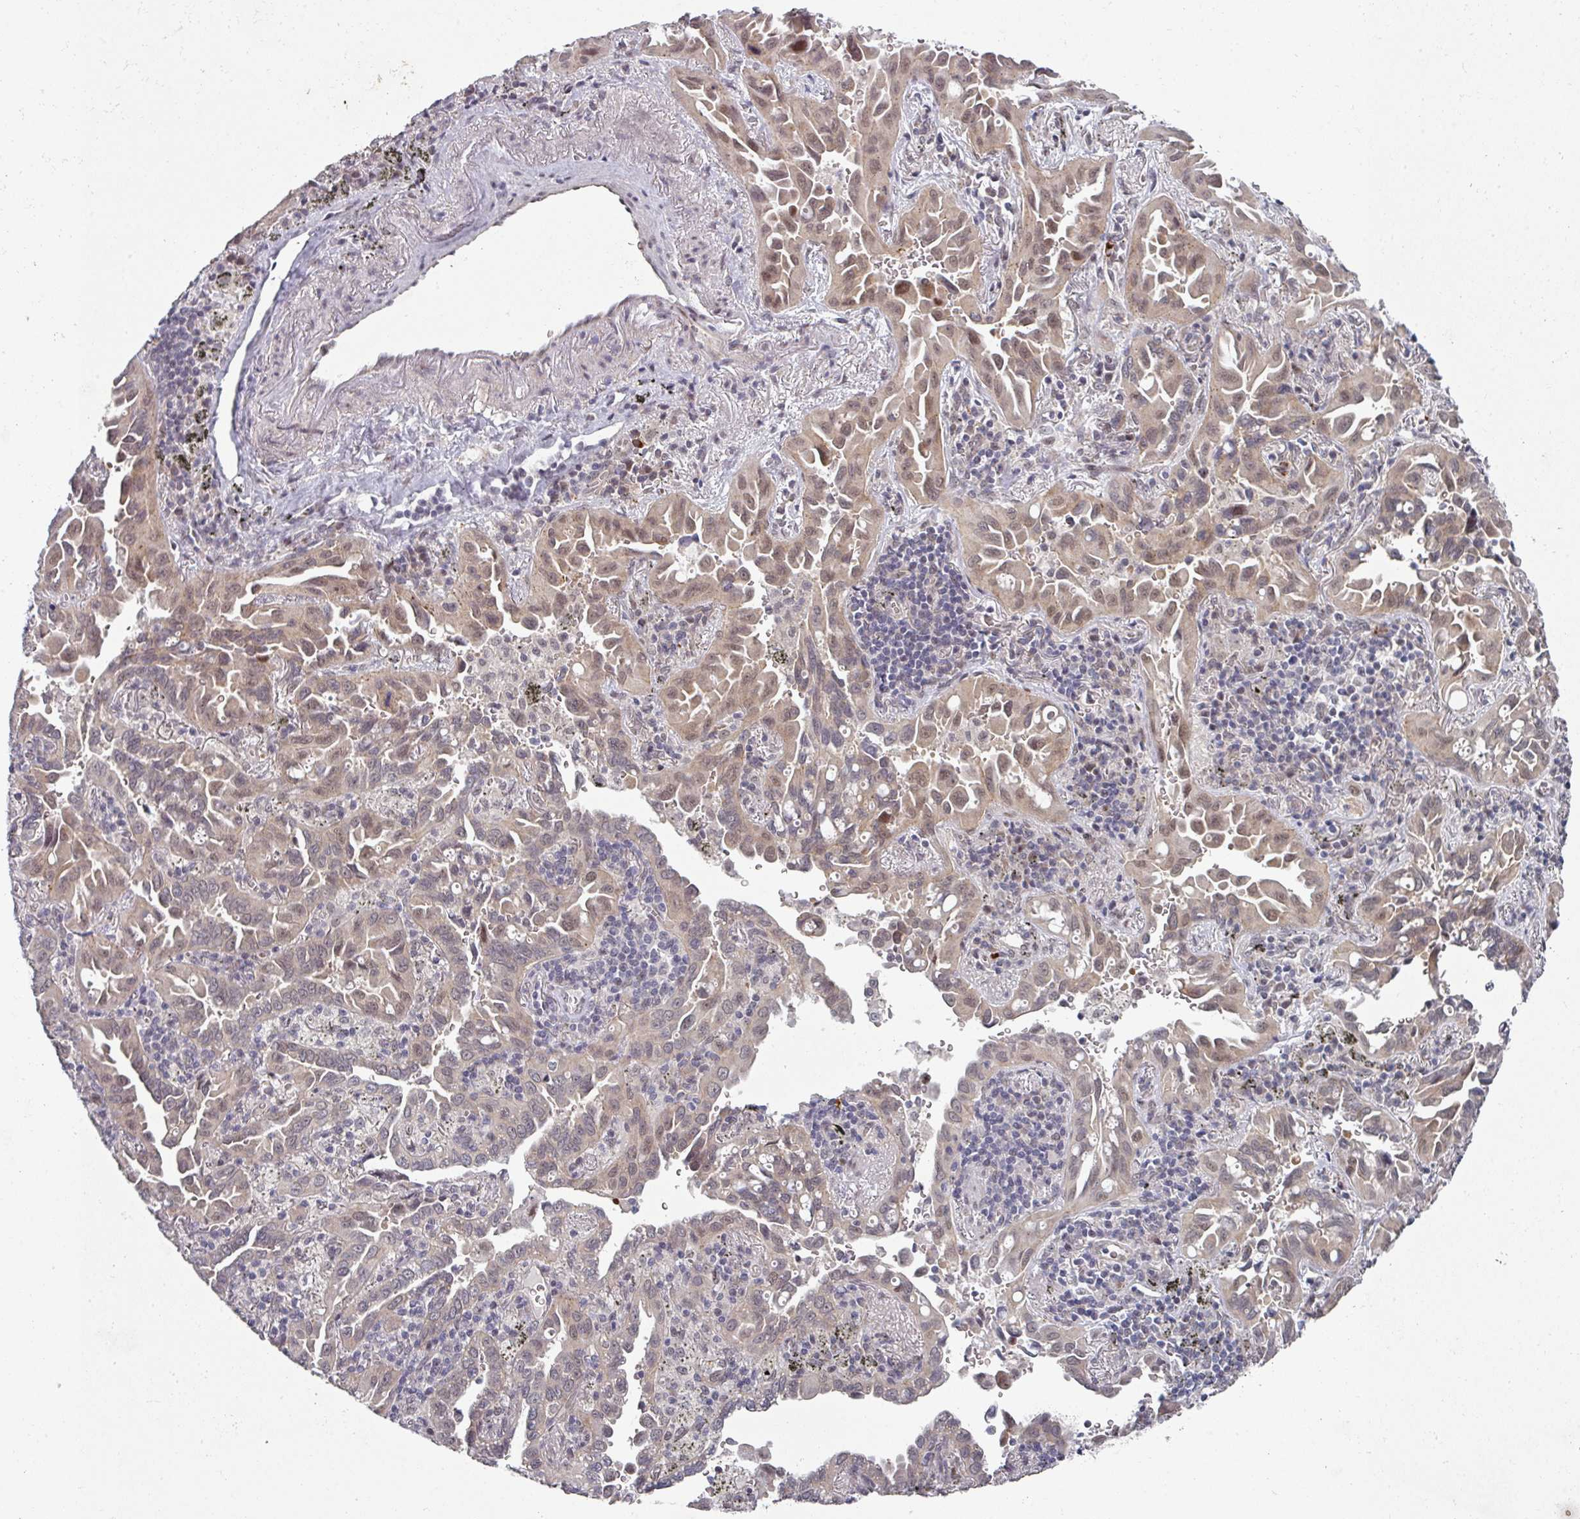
{"staining": {"intensity": "weak", "quantity": ">75%", "location": "nuclear"}, "tissue": "lung cancer", "cell_type": "Tumor cells", "image_type": "cancer", "snomed": [{"axis": "morphology", "description": "Adenocarcinoma, NOS"}, {"axis": "topography", "description": "Lung"}], "caption": "This histopathology image exhibits IHC staining of lung cancer (adenocarcinoma), with low weak nuclear expression in approximately >75% of tumor cells.", "gene": "TMCC1", "patient": {"sex": "male", "age": 68}}